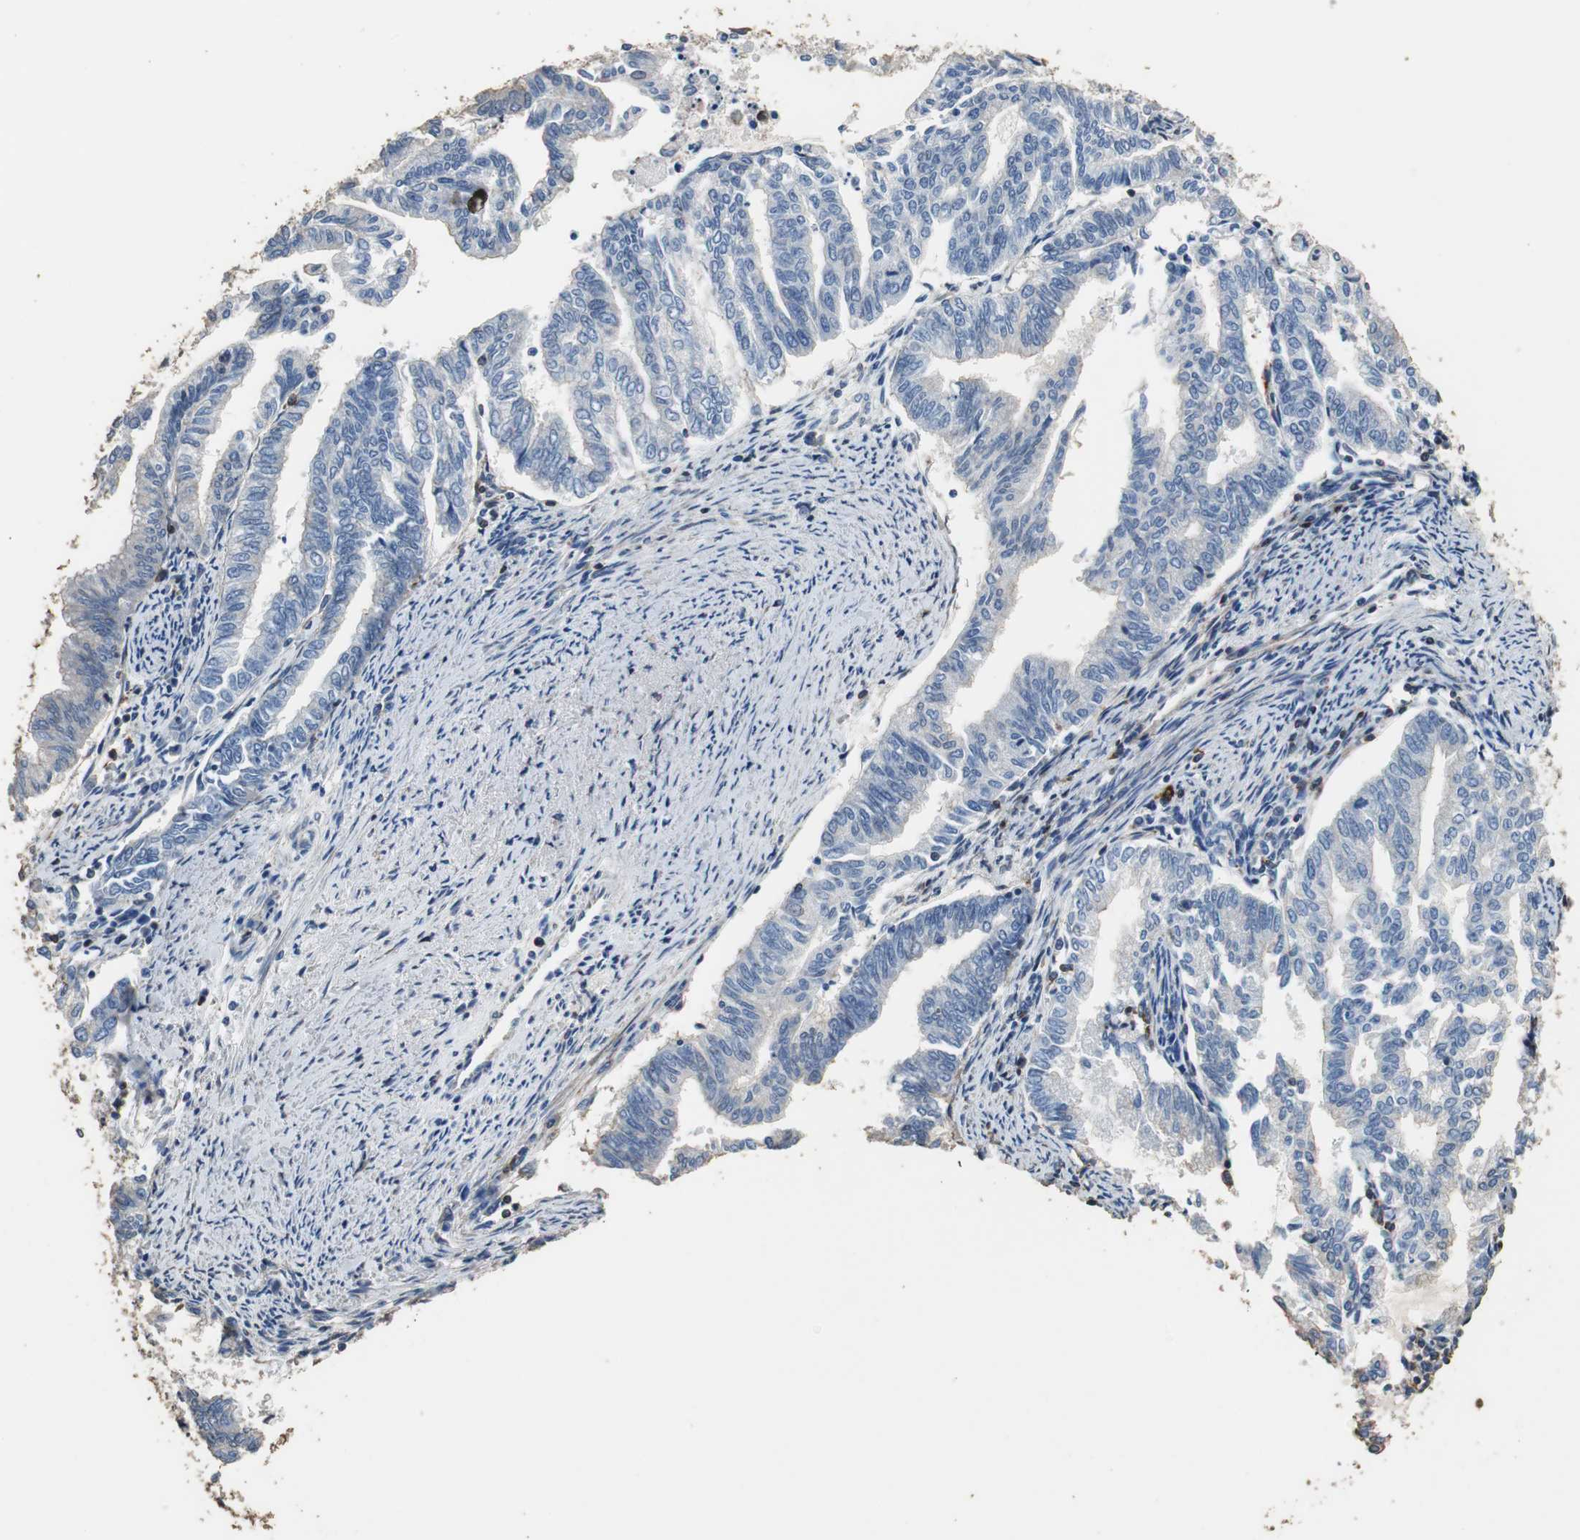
{"staining": {"intensity": "negative", "quantity": "none", "location": "none"}, "tissue": "endometrial cancer", "cell_type": "Tumor cells", "image_type": "cancer", "snomed": [{"axis": "morphology", "description": "Adenocarcinoma, NOS"}, {"axis": "topography", "description": "Endometrium"}], "caption": "Image shows no significant protein expression in tumor cells of endometrial cancer (adenocarcinoma).", "gene": "PRKRA", "patient": {"sex": "female", "age": 79}}